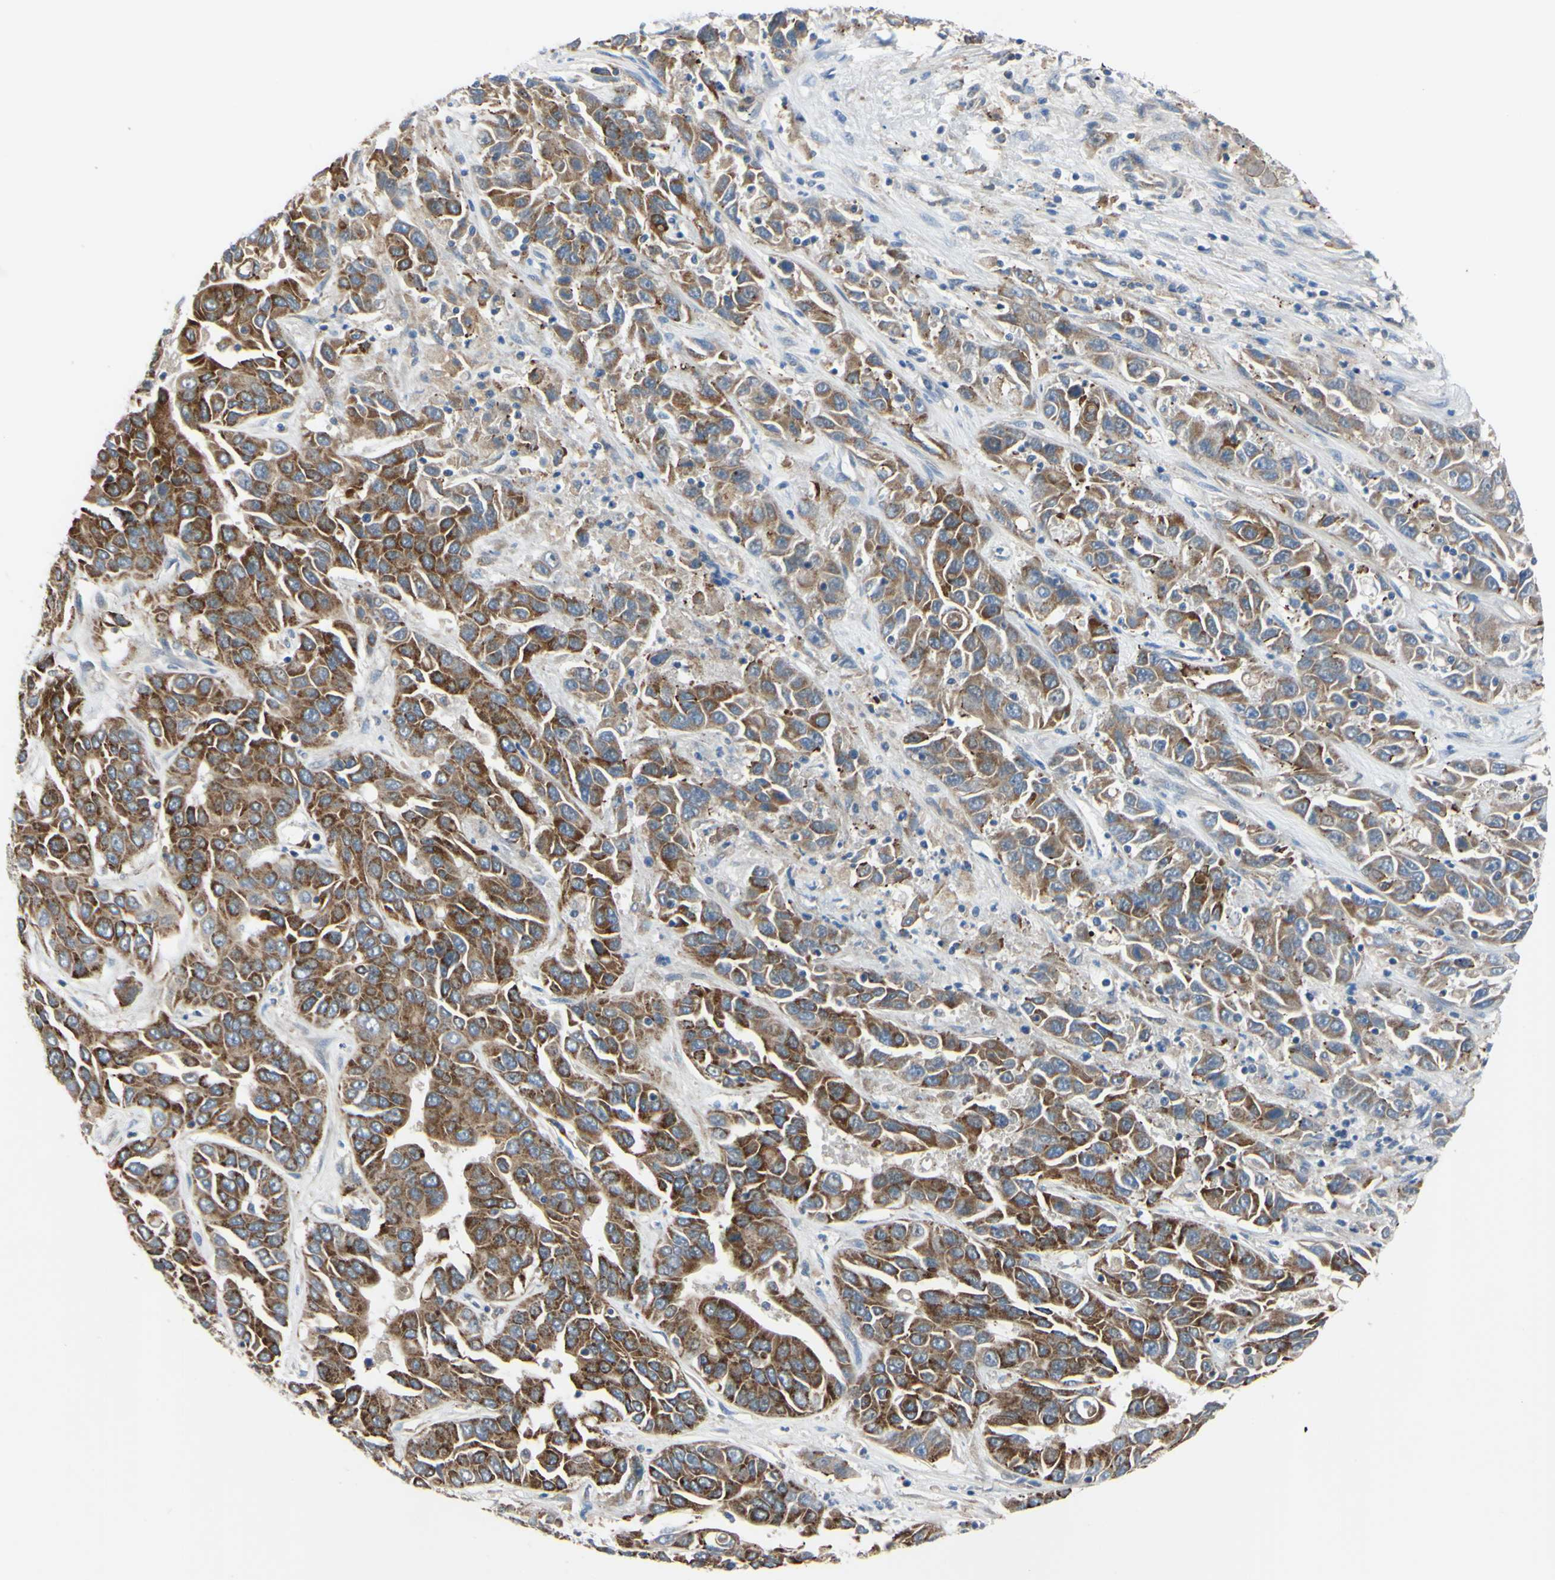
{"staining": {"intensity": "moderate", "quantity": ">75%", "location": "cytoplasmic/membranous"}, "tissue": "liver cancer", "cell_type": "Tumor cells", "image_type": "cancer", "snomed": [{"axis": "morphology", "description": "Cholangiocarcinoma"}, {"axis": "topography", "description": "Liver"}], "caption": "A brown stain labels moderate cytoplasmic/membranous positivity of a protein in human liver cancer tumor cells.", "gene": "XIAP", "patient": {"sex": "female", "age": 52}}